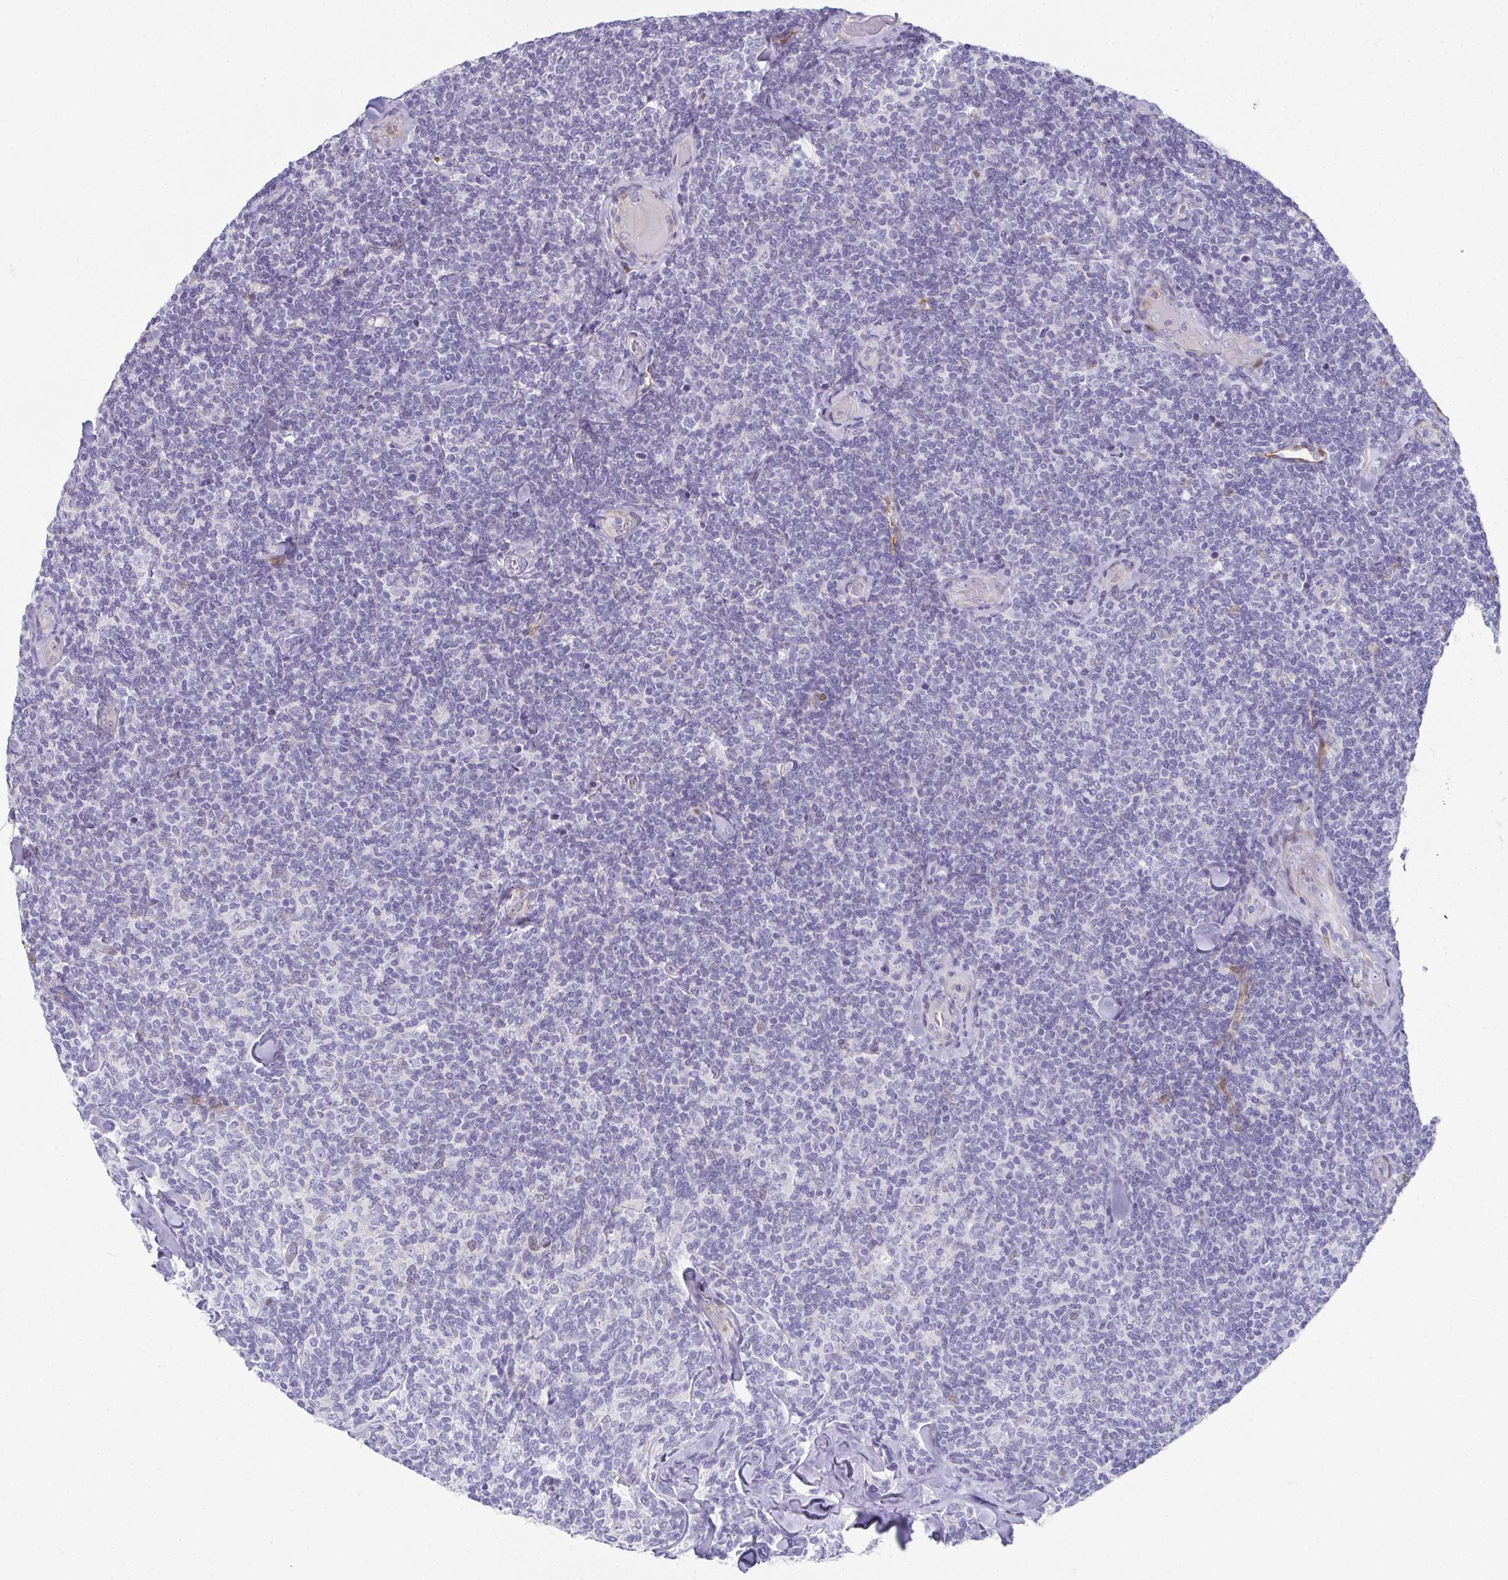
{"staining": {"intensity": "negative", "quantity": "none", "location": "none"}, "tissue": "lymphoma", "cell_type": "Tumor cells", "image_type": "cancer", "snomed": [{"axis": "morphology", "description": "Malignant lymphoma, non-Hodgkin's type, Low grade"}, {"axis": "topography", "description": "Lymph node"}], "caption": "Image shows no significant protein expression in tumor cells of malignant lymphoma, non-Hodgkin's type (low-grade).", "gene": "RBP1", "patient": {"sex": "female", "age": 56}}